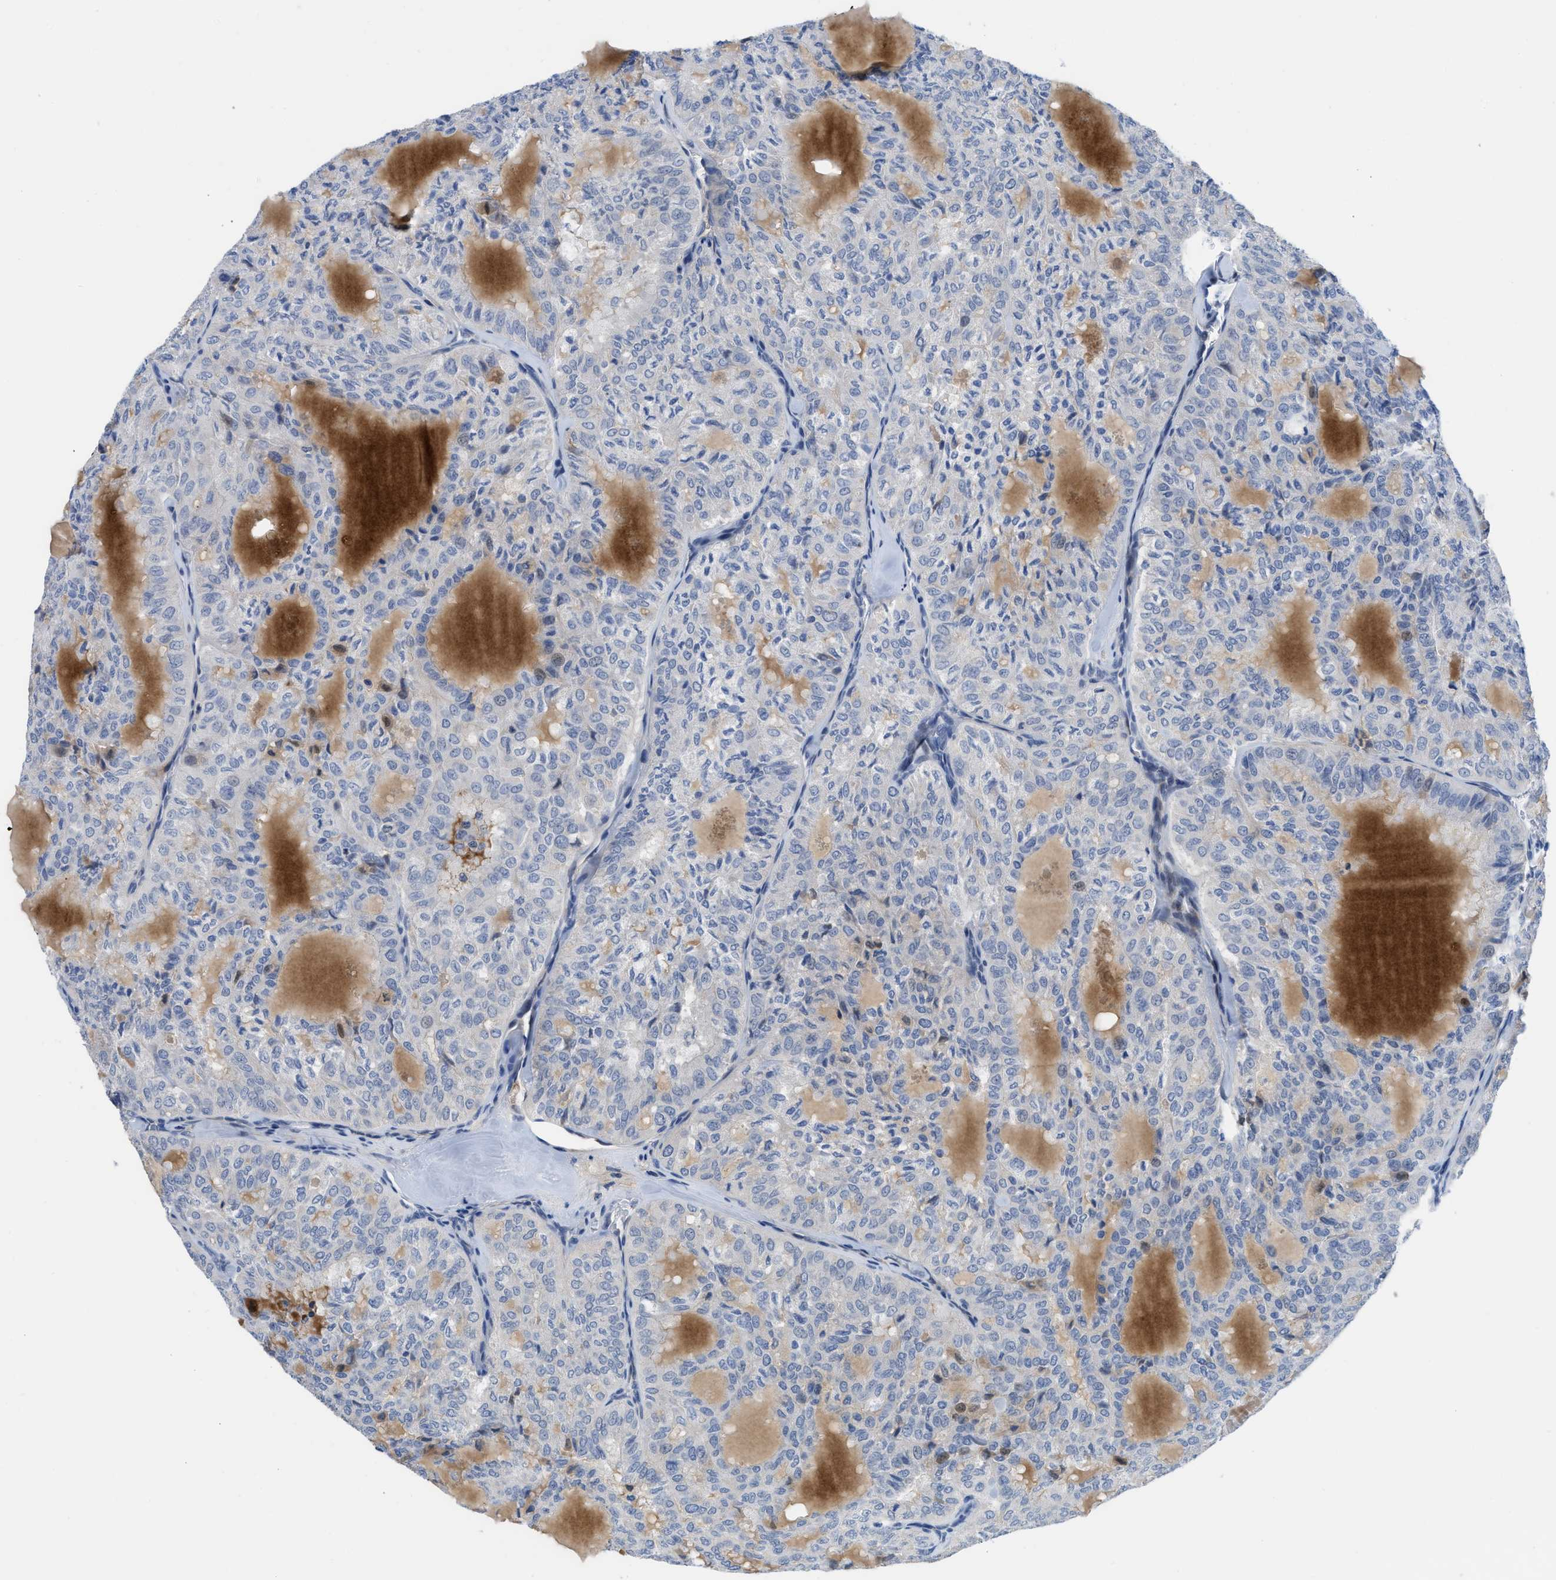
{"staining": {"intensity": "negative", "quantity": "none", "location": "none"}, "tissue": "thyroid cancer", "cell_type": "Tumor cells", "image_type": "cancer", "snomed": [{"axis": "morphology", "description": "Follicular adenoma carcinoma, NOS"}, {"axis": "topography", "description": "Thyroid gland"}], "caption": "This histopathology image is of thyroid cancer (follicular adenoma carcinoma) stained with immunohistochemistry (IHC) to label a protein in brown with the nuclei are counter-stained blue. There is no positivity in tumor cells. Nuclei are stained in blue.", "gene": "OR9K2", "patient": {"sex": "male", "age": 75}}